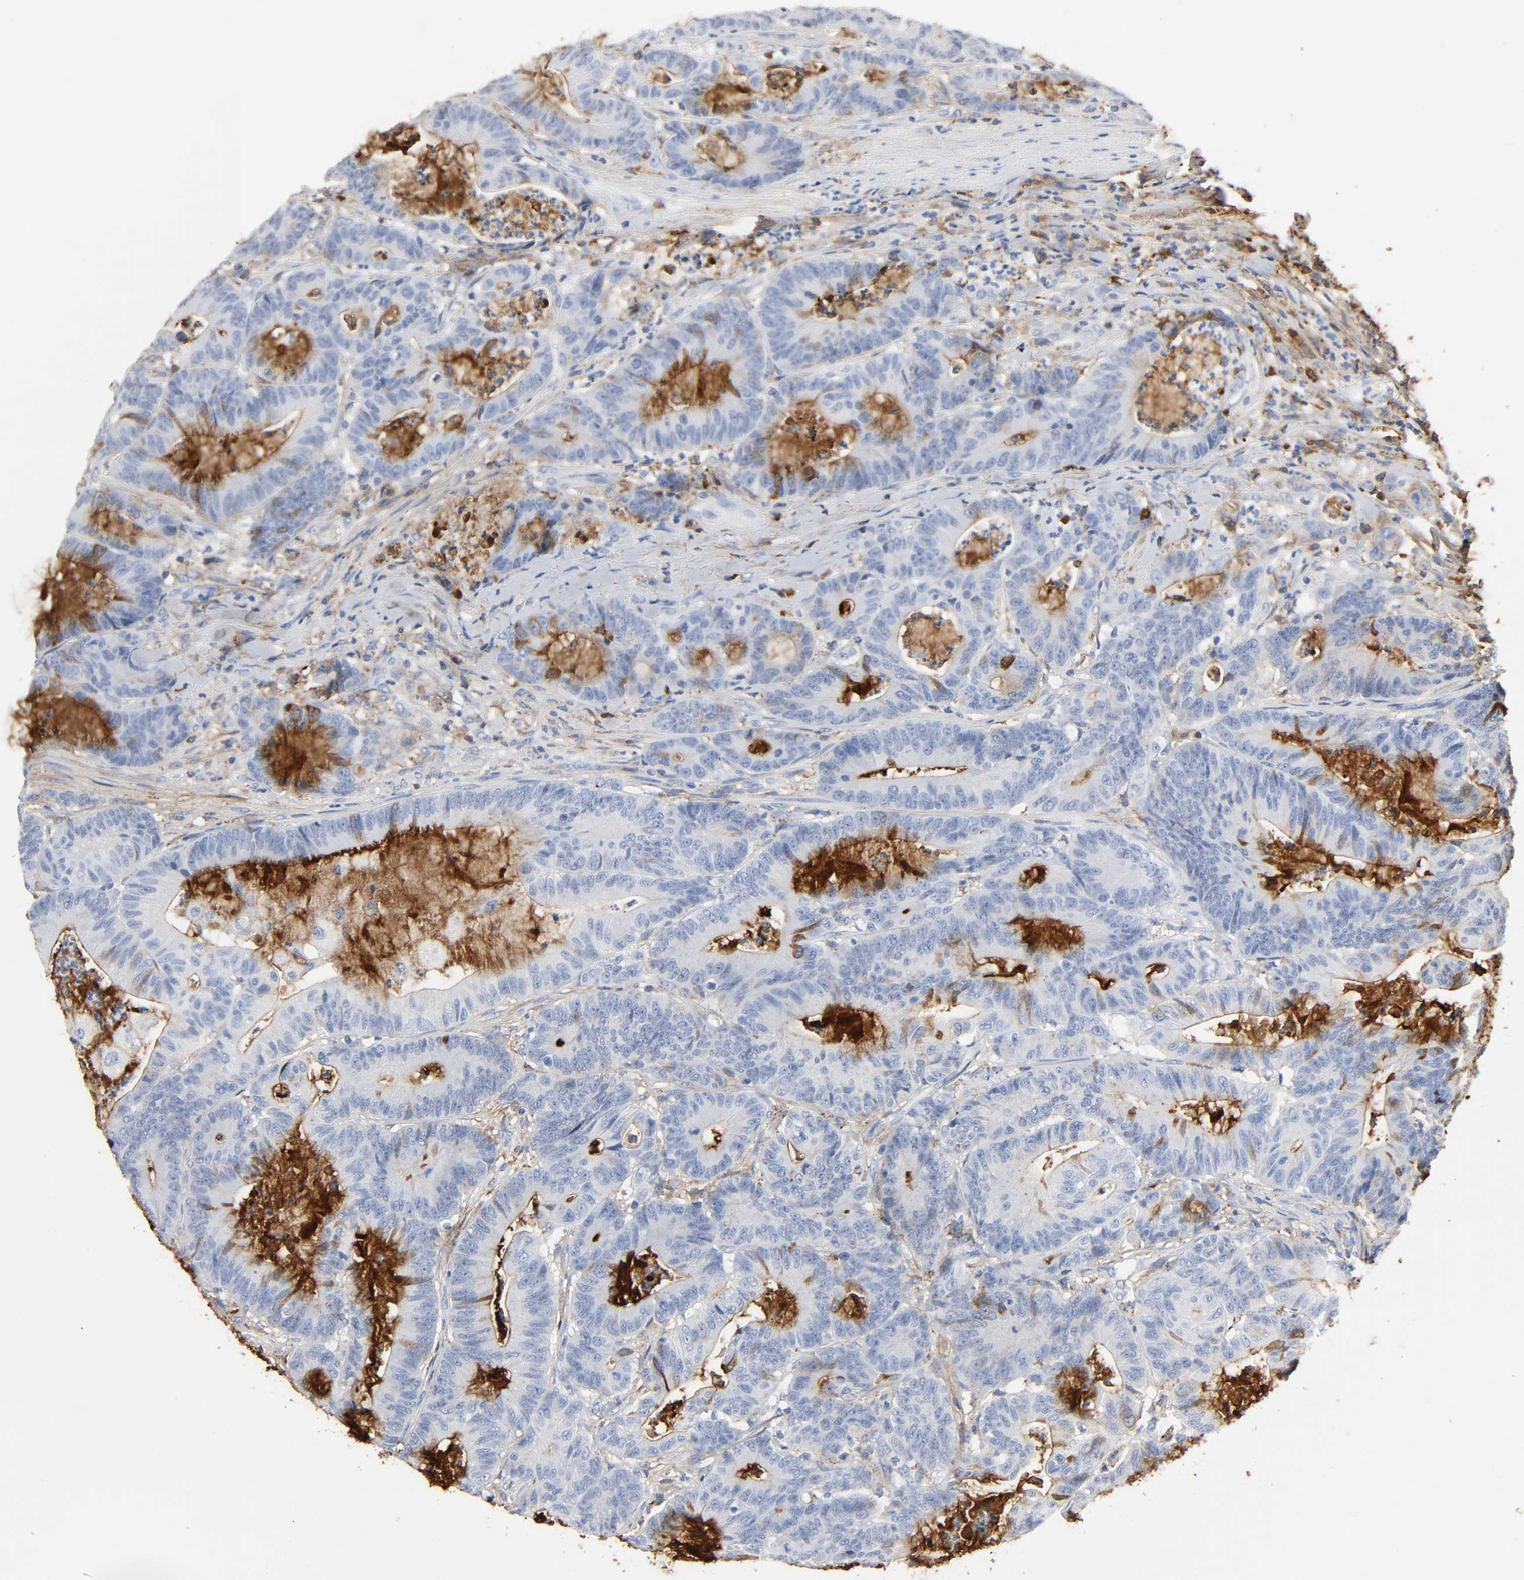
{"staining": {"intensity": "weak", "quantity": "<25%", "location": "cytoplasmic/membranous"}, "tissue": "colorectal cancer", "cell_type": "Tumor cells", "image_type": "cancer", "snomed": [{"axis": "morphology", "description": "Adenocarcinoma, NOS"}, {"axis": "topography", "description": "Colon"}], "caption": "Colorectal cancer stained for a protein using immunohistochemistry shows no staining tumor cells.", "gene": "C3", "patient": {"sex": "female", "age": 84}}